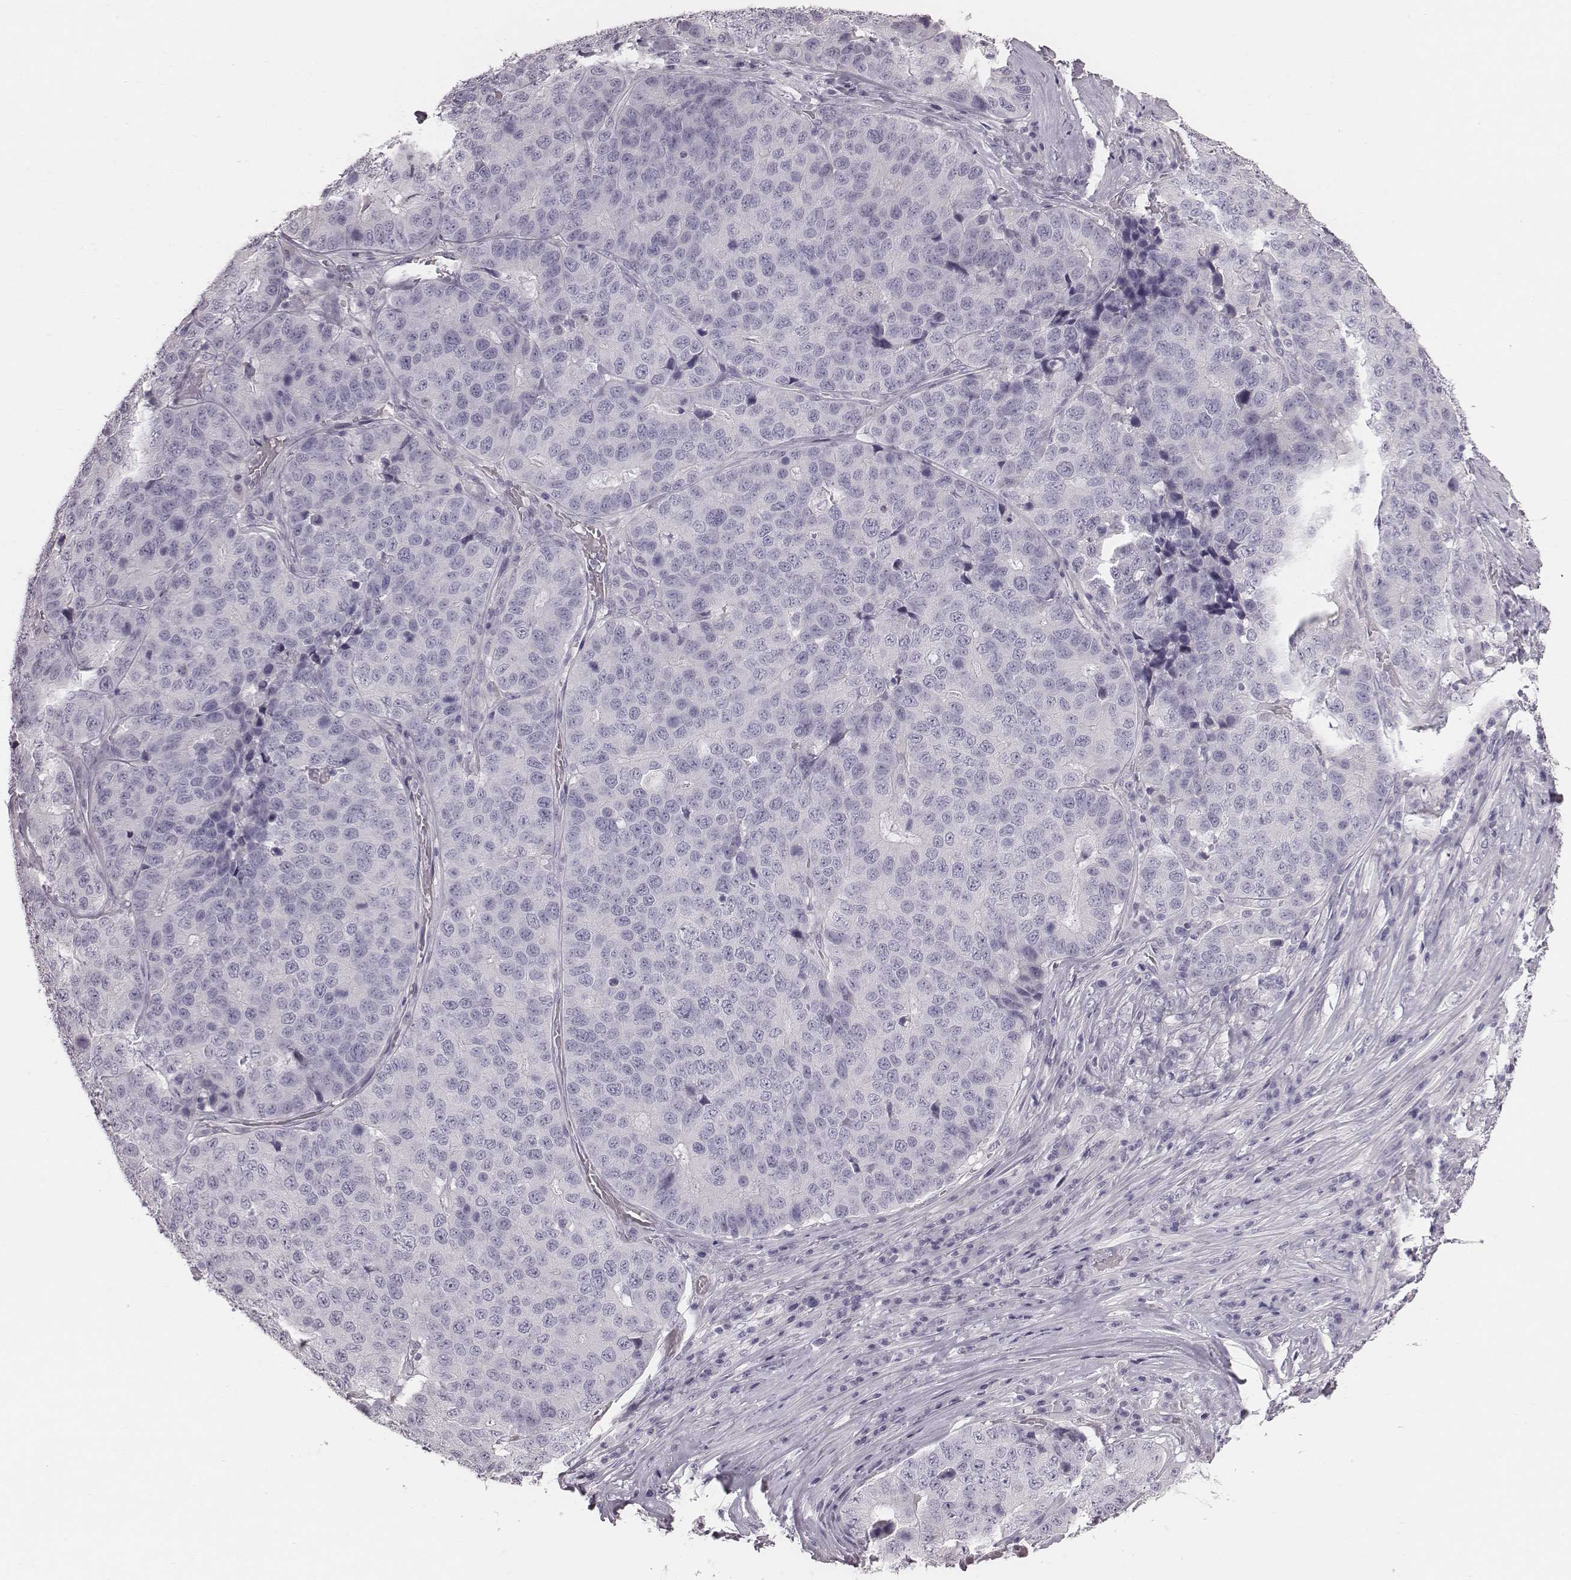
{"staining": {"intensity": "negative", "quantity": "none", "location": "none"}, "tissue": "stomach cancer", "cell_type": "Tumor cells", "image_type": "cancer", "snomed": [{"axis": "morphology", "description": "Adenocarcinoma, NOS"}, {"axis": "topography", "description": "Stomach"}], "caption": "Protein analysis of stomach adenocarcinoma demonstrates no significant staining in tumor cells.", "gene": "C6orf58", "patient": {"sex": "male", "age": 71}}